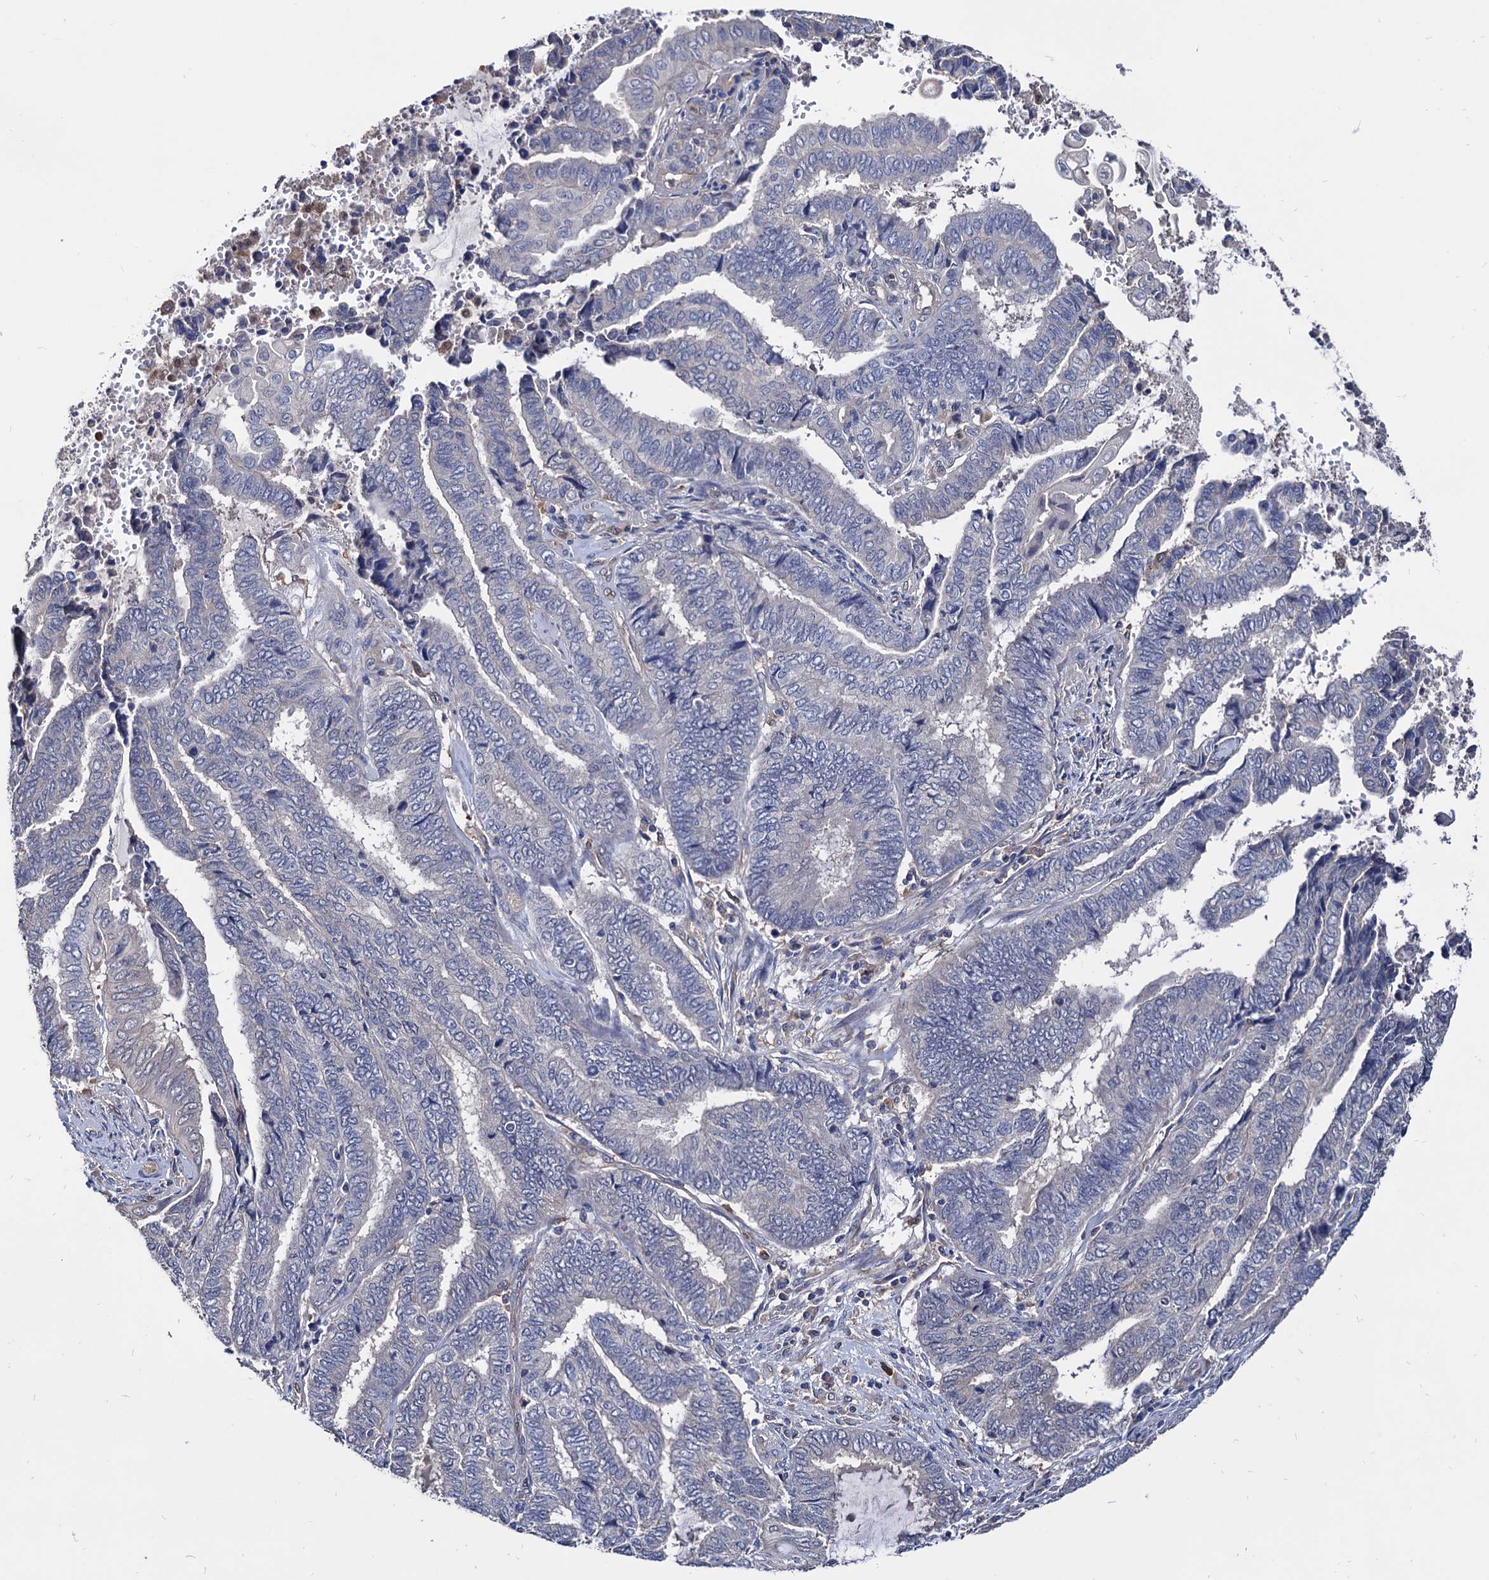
{"staining": {"intensity": "negative", "quantity": "none", "location": "none"}, "tissue": "endometrial cancer", "cell_type": "Tumor cells", "image_type": "cancer", "snomed": [{"axis": "morphology", "description": "Adenocarcinoma, NOS"}, {"axis": "topography", "description": "Uterus"}, {"axis": "topography", "description": "Endometrium"}], "caption": "Endometrial cancer was stained to show a protein in brown. There is no significant positivity in tumor cells.", "gene": "CPPED1", "patient": {"sex": "female", "age": 70}}